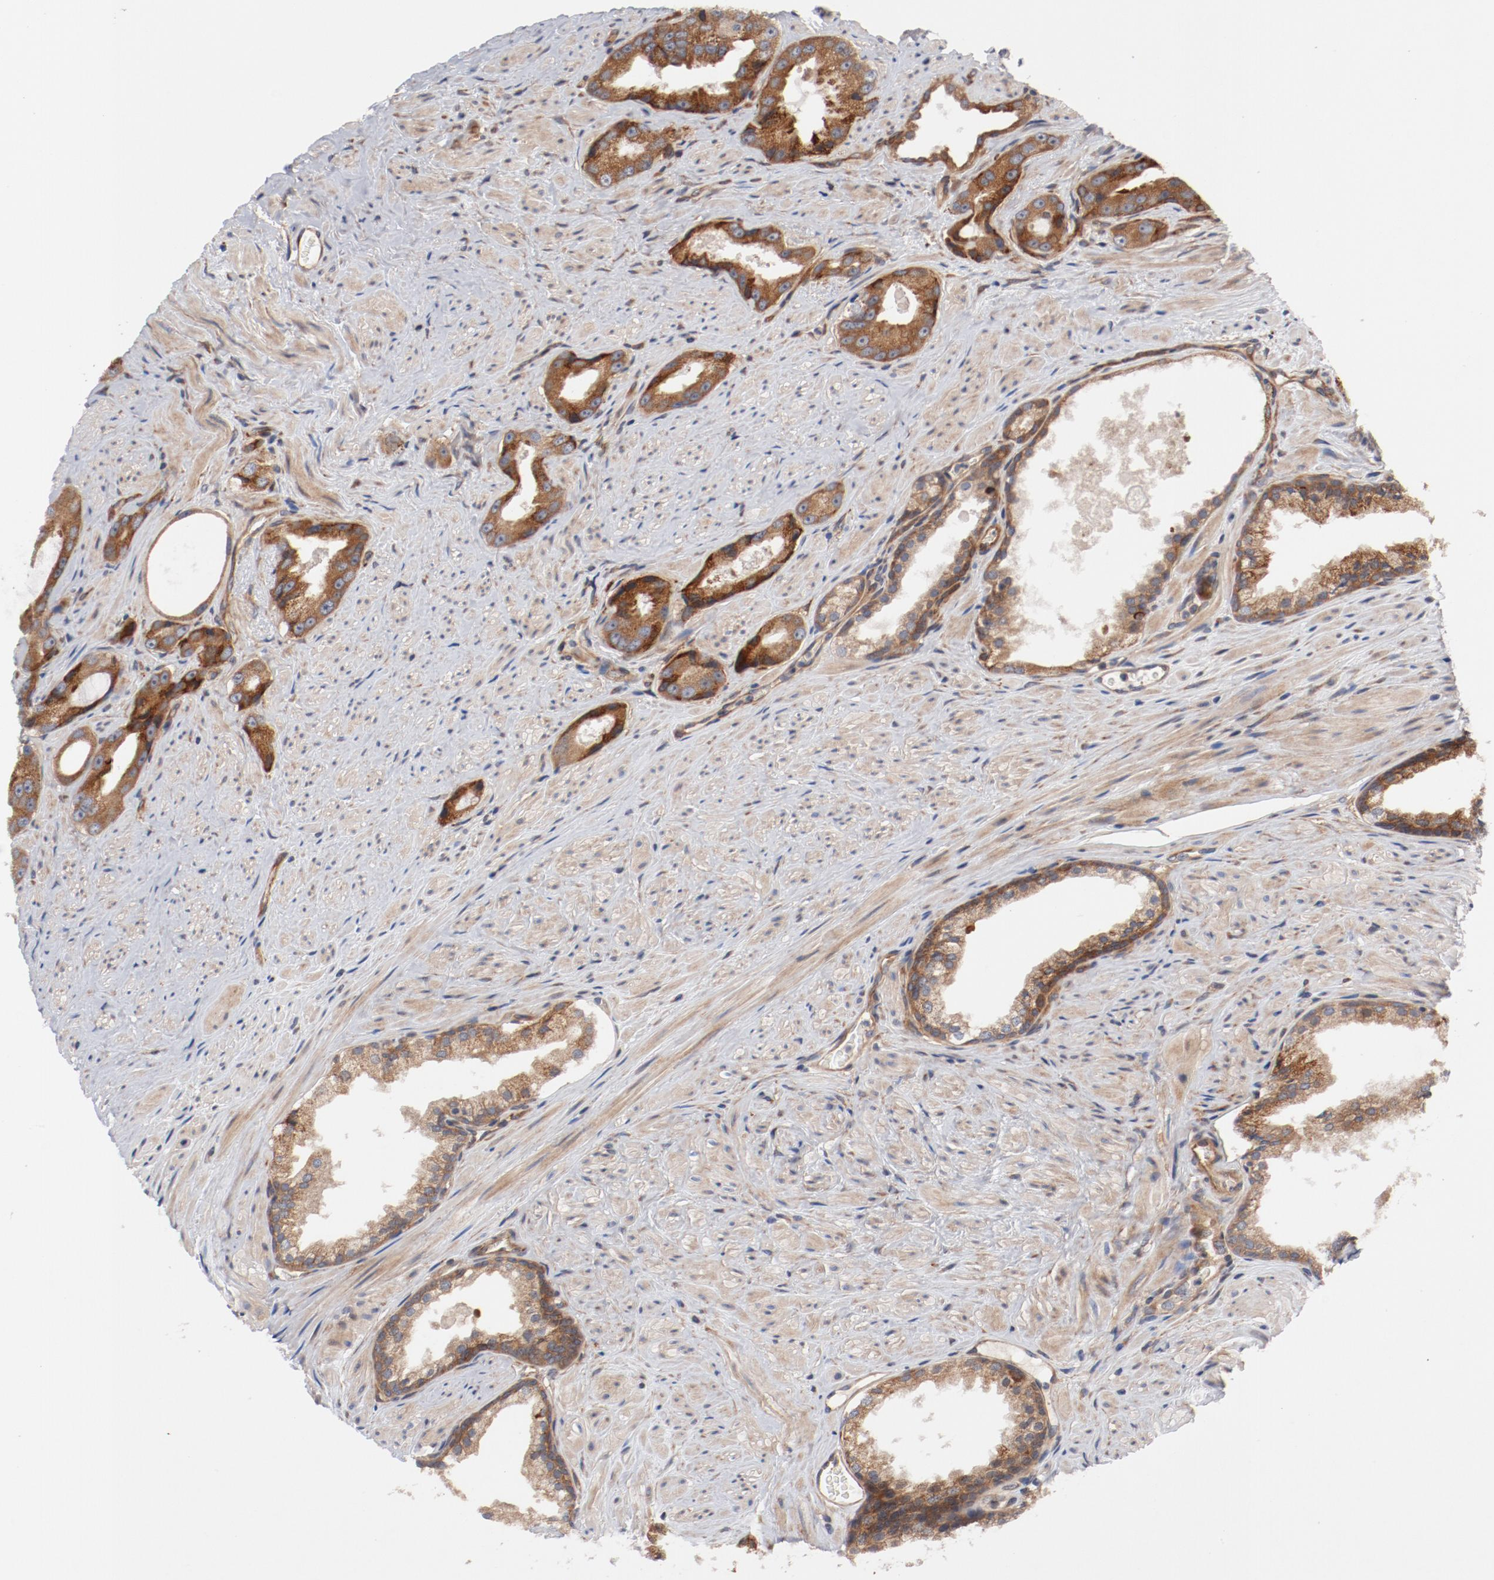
{"staining": {"intensity": "moderate", "quantity": ">75%", "location": "cytoplasmic/membranous"}, "tissue": "prostate cancer", "cell_type": "Tumor cells", "image_type": "cancer", "snomed": [{"axis": "morphology", "description": "Adenocarcinoma, Medium grade"}, {"axis": "topography", "description": "Prostate"}], "caption": "Prostate cancer (adenocarcinoma (medium-grade)) was stained to show a protein in brown. There is medium levels of moderate cytoplasmic/membranous staining in about >75% of tumor cells.", "gene": "PITPNM2", "patient": {"sex": "male", "age": 60}}